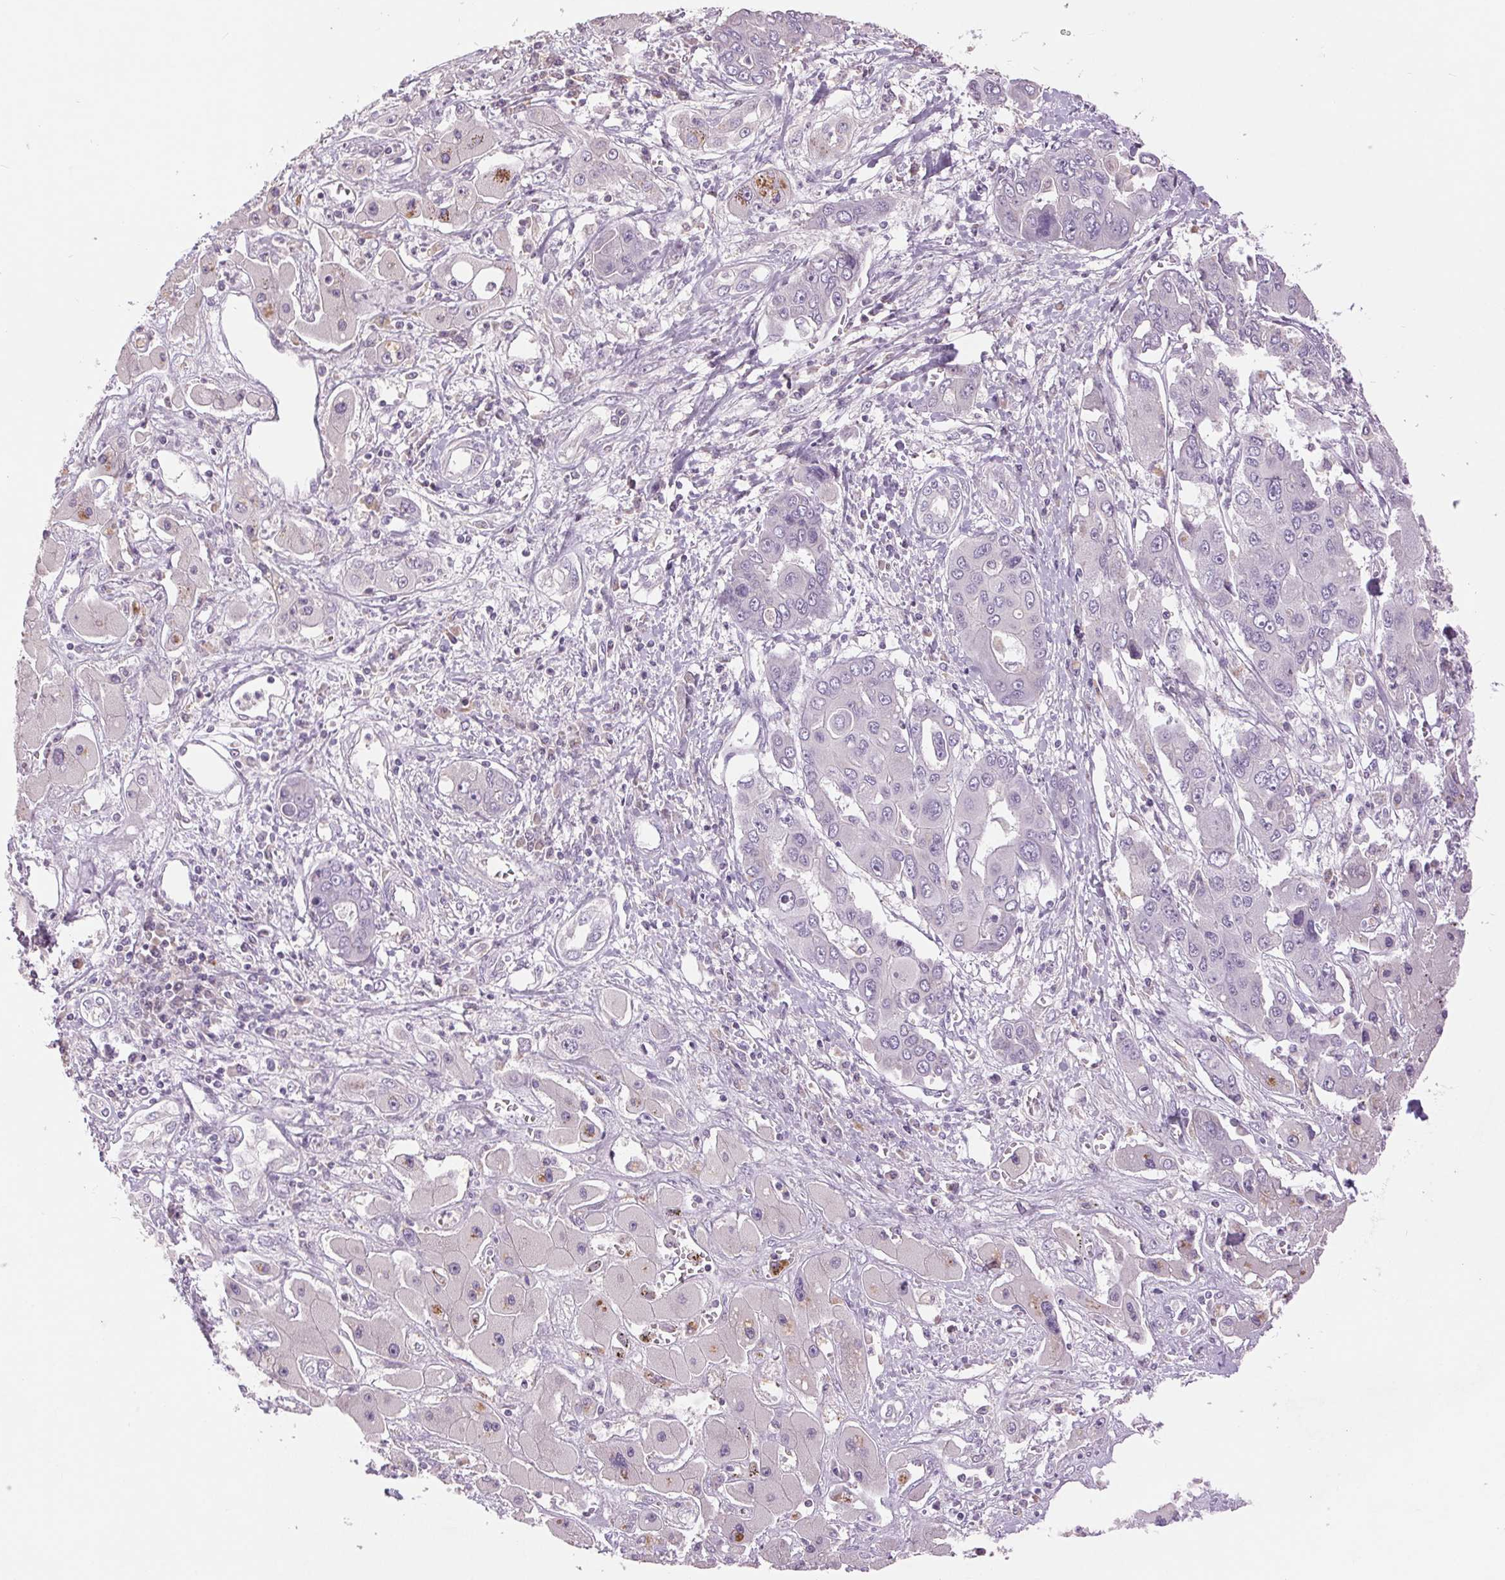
{"staining": {"intensity": "negative", "quantity": "none", "location": "none"}, "tissue": "liver cancer", "cell_type": "Tumor cells", "image_type": "cancer", "snomed": [{"axis": "morphology", "description": "Cholangiocarcinoma"}, {"axis": "topography", "description": "Liver"}], "caption": "There is no significant staining in tumor cells of liver cancer (cholangiocarcinoma). (Stains: DAB immunohistochemistry (IHC) with hematoxylin counter stain, Microscopy: brightfield microscopy at high magnification).", "gene": "FXYD4", "patient": {"sex": "male", "age": 67}}